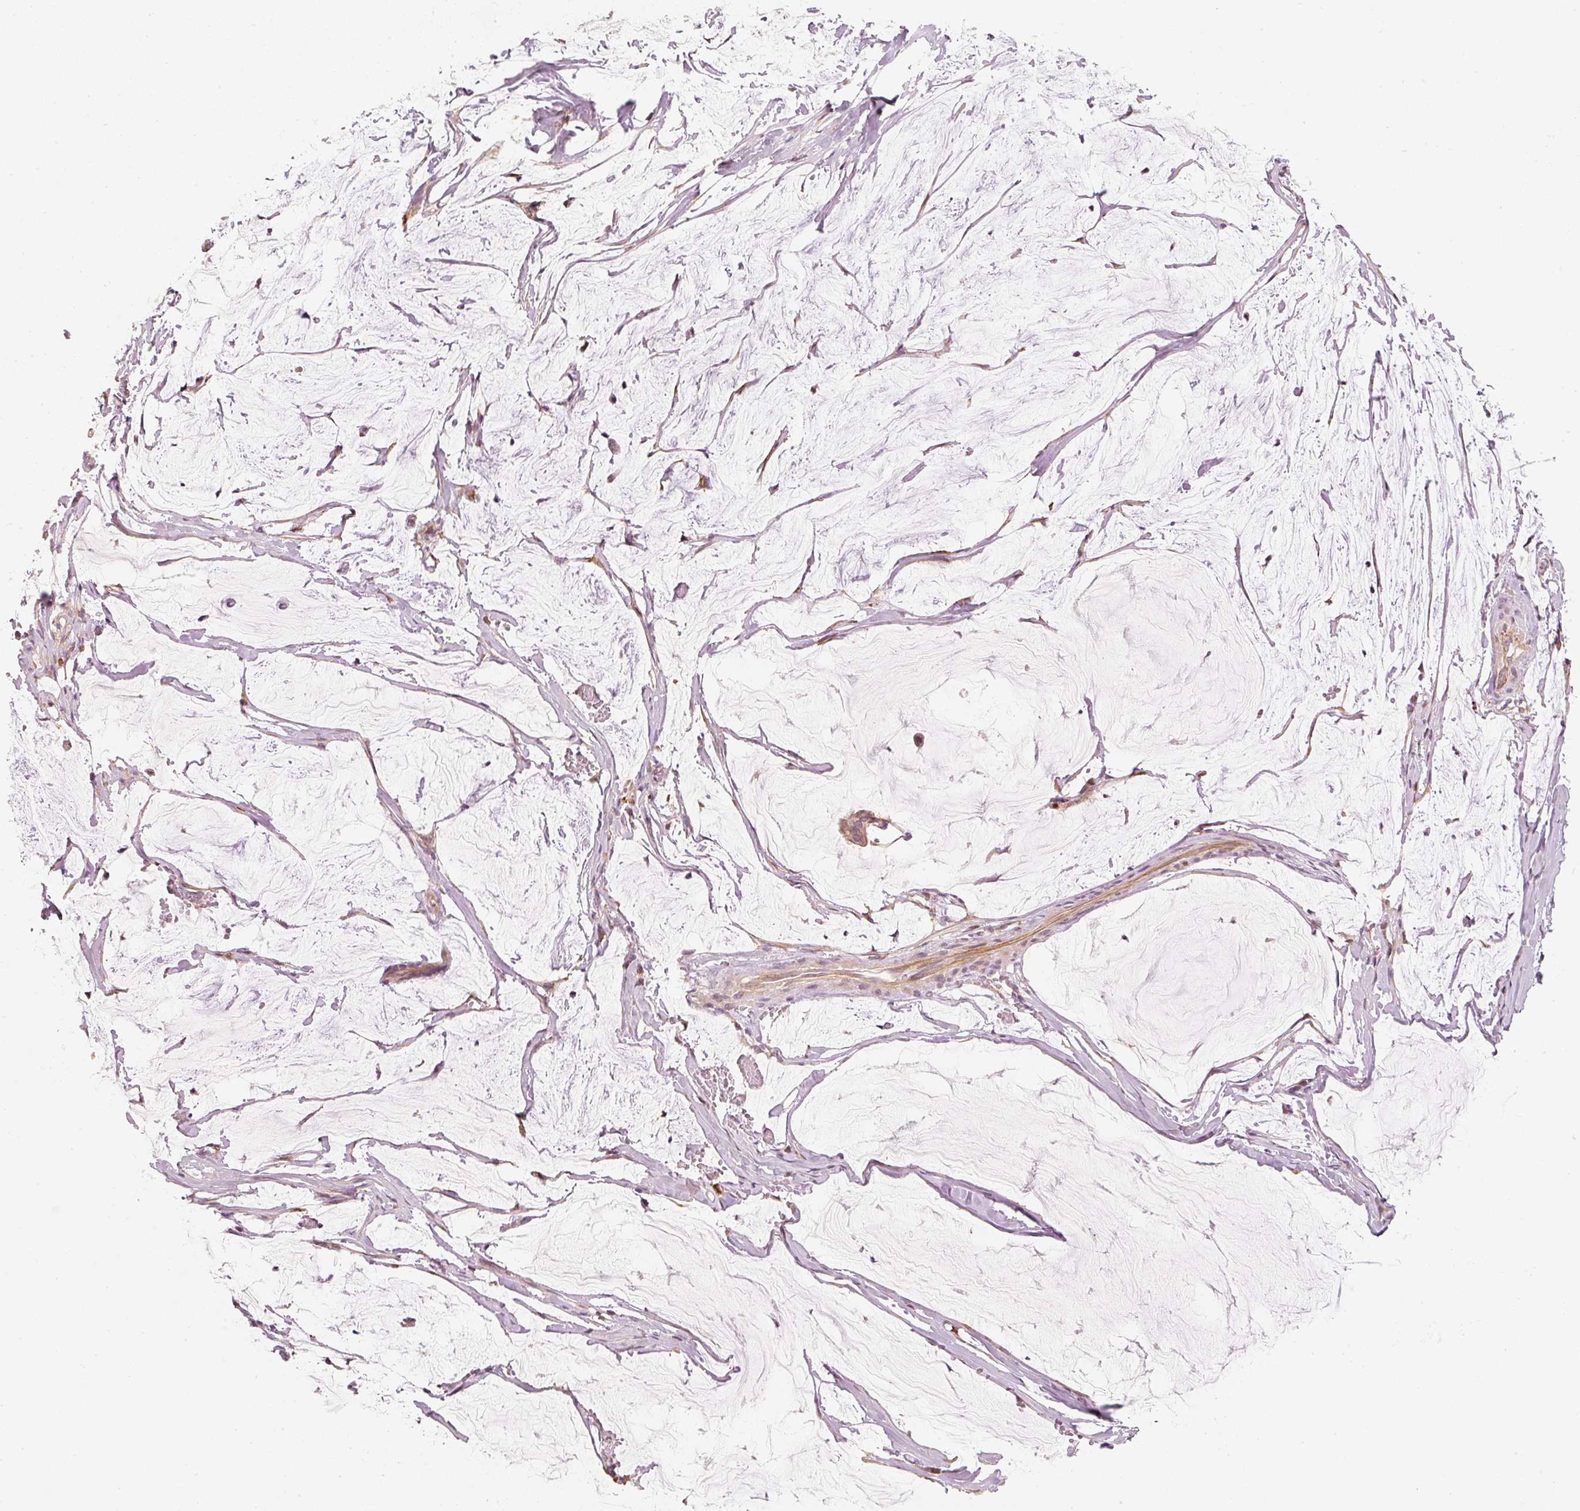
{"staining": {"intensity": "moderate", "quantity": ">75%", "location": "cytoplasmic/membranous"}, "tissue": "ovarian cancer", "cell_type": "Tumor cells", "image_type": "cancer", "snomed": [{"axis": "morphology", "description": "Cystadenocarcinoma, mucinous, NOS"}, {"axis": "topography", "description": "Ovary"}], "caption": "Immunohistochemical staining of ovarian cancer shows medium levels of moderate cytoplasmic/membranous staining in about >75% of tumor cells.", "gene": "TREX2", "patient": {"sex": "female", "age": 73}}